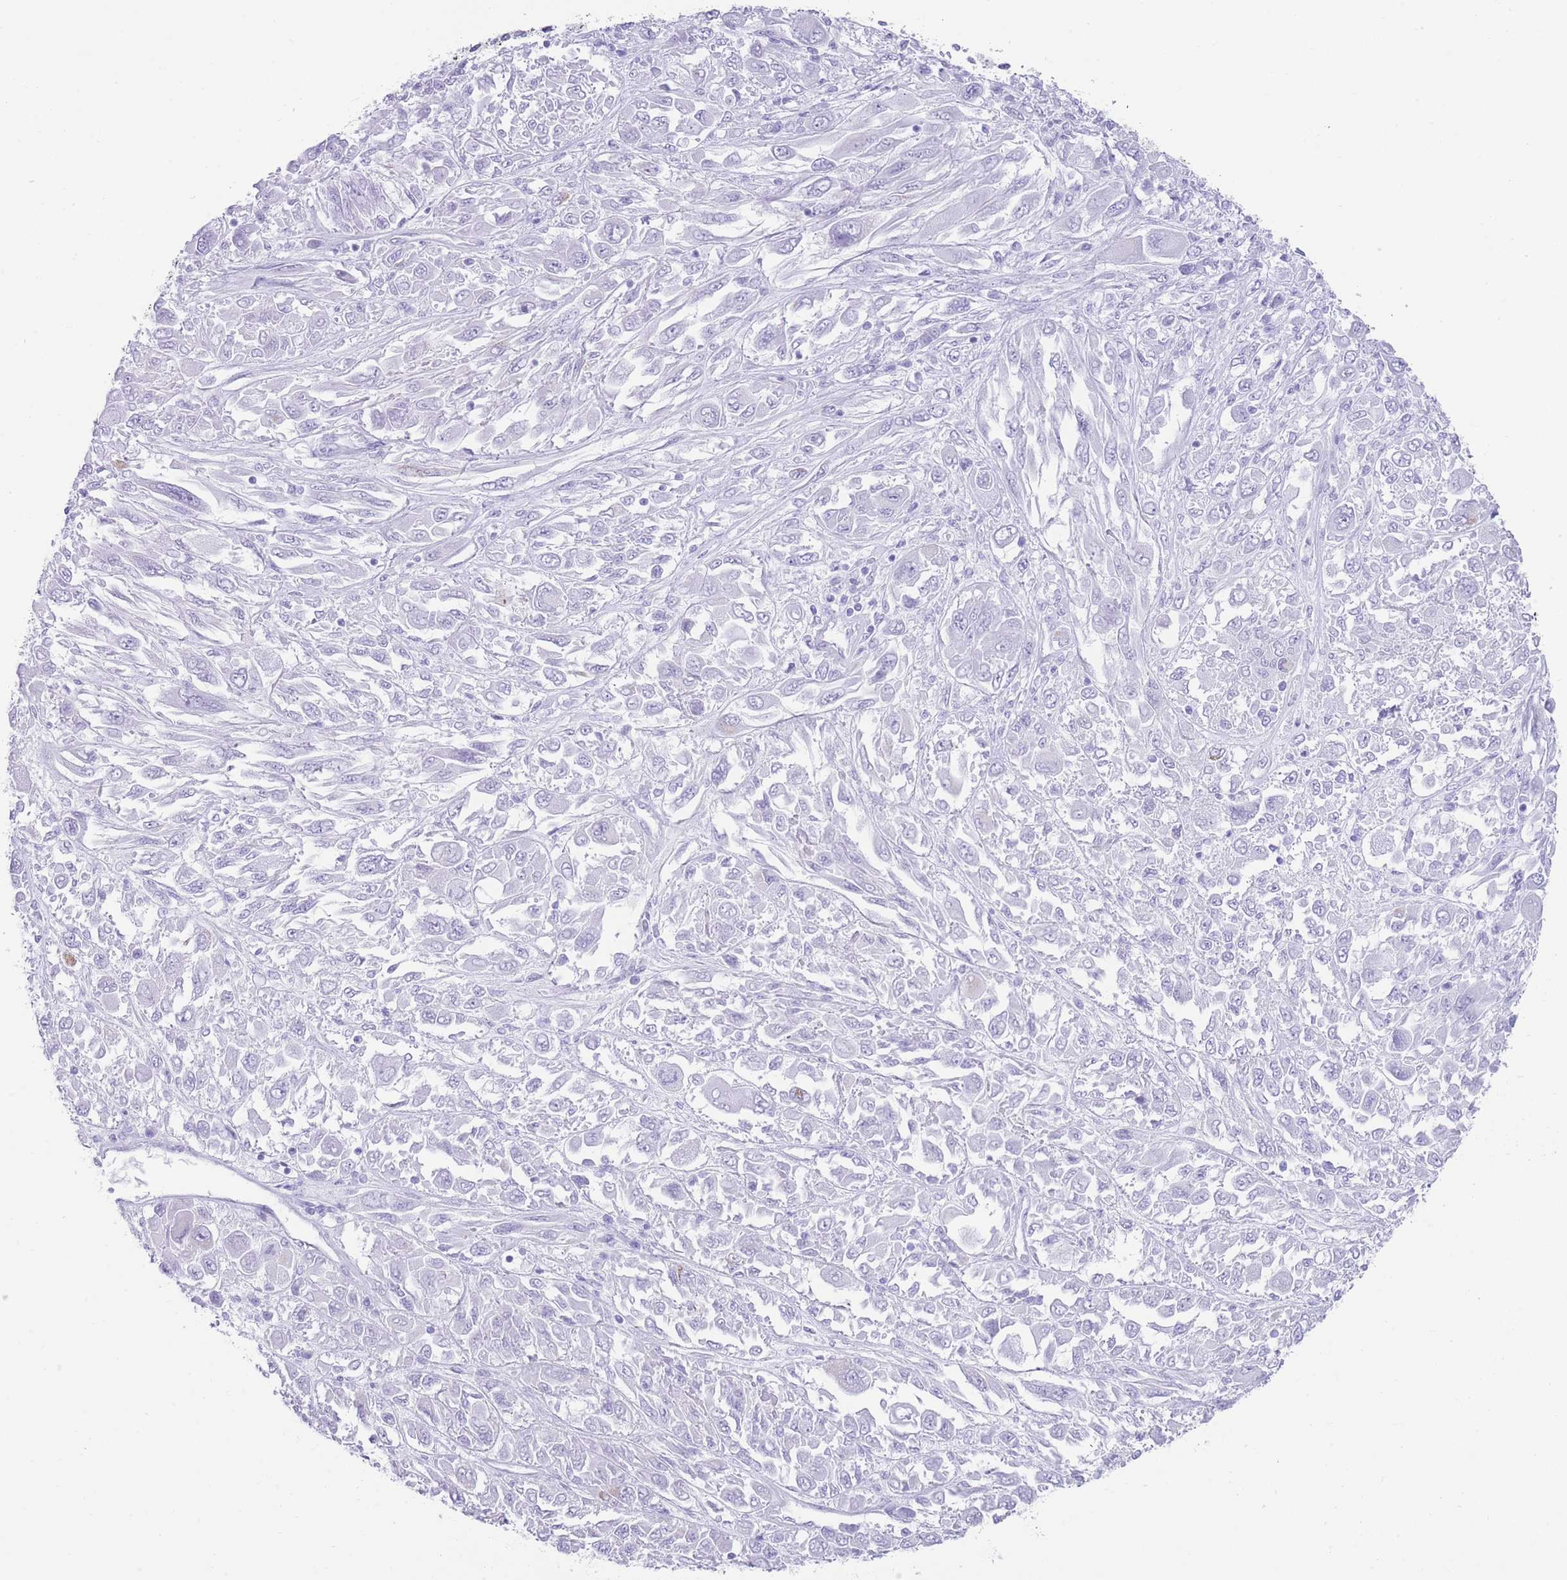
{"staining": {"intensity": "negative", "quantity": "none", "location": "none"}, "tissue": "melanoma", "cell_type": "Tumor cells", "image_type": "cancer", "snomed": [{"axis": "morphology", "description": "Malignant melanoma, NOS"}, {"axis": "topography", "description": "Skin"}], "caption": "A micrograph of melanoma stained for a protein reveals no brown staining in tumor cells.", "gene": "ELOA2", "patient": {"sex": "female", "age": 91}}